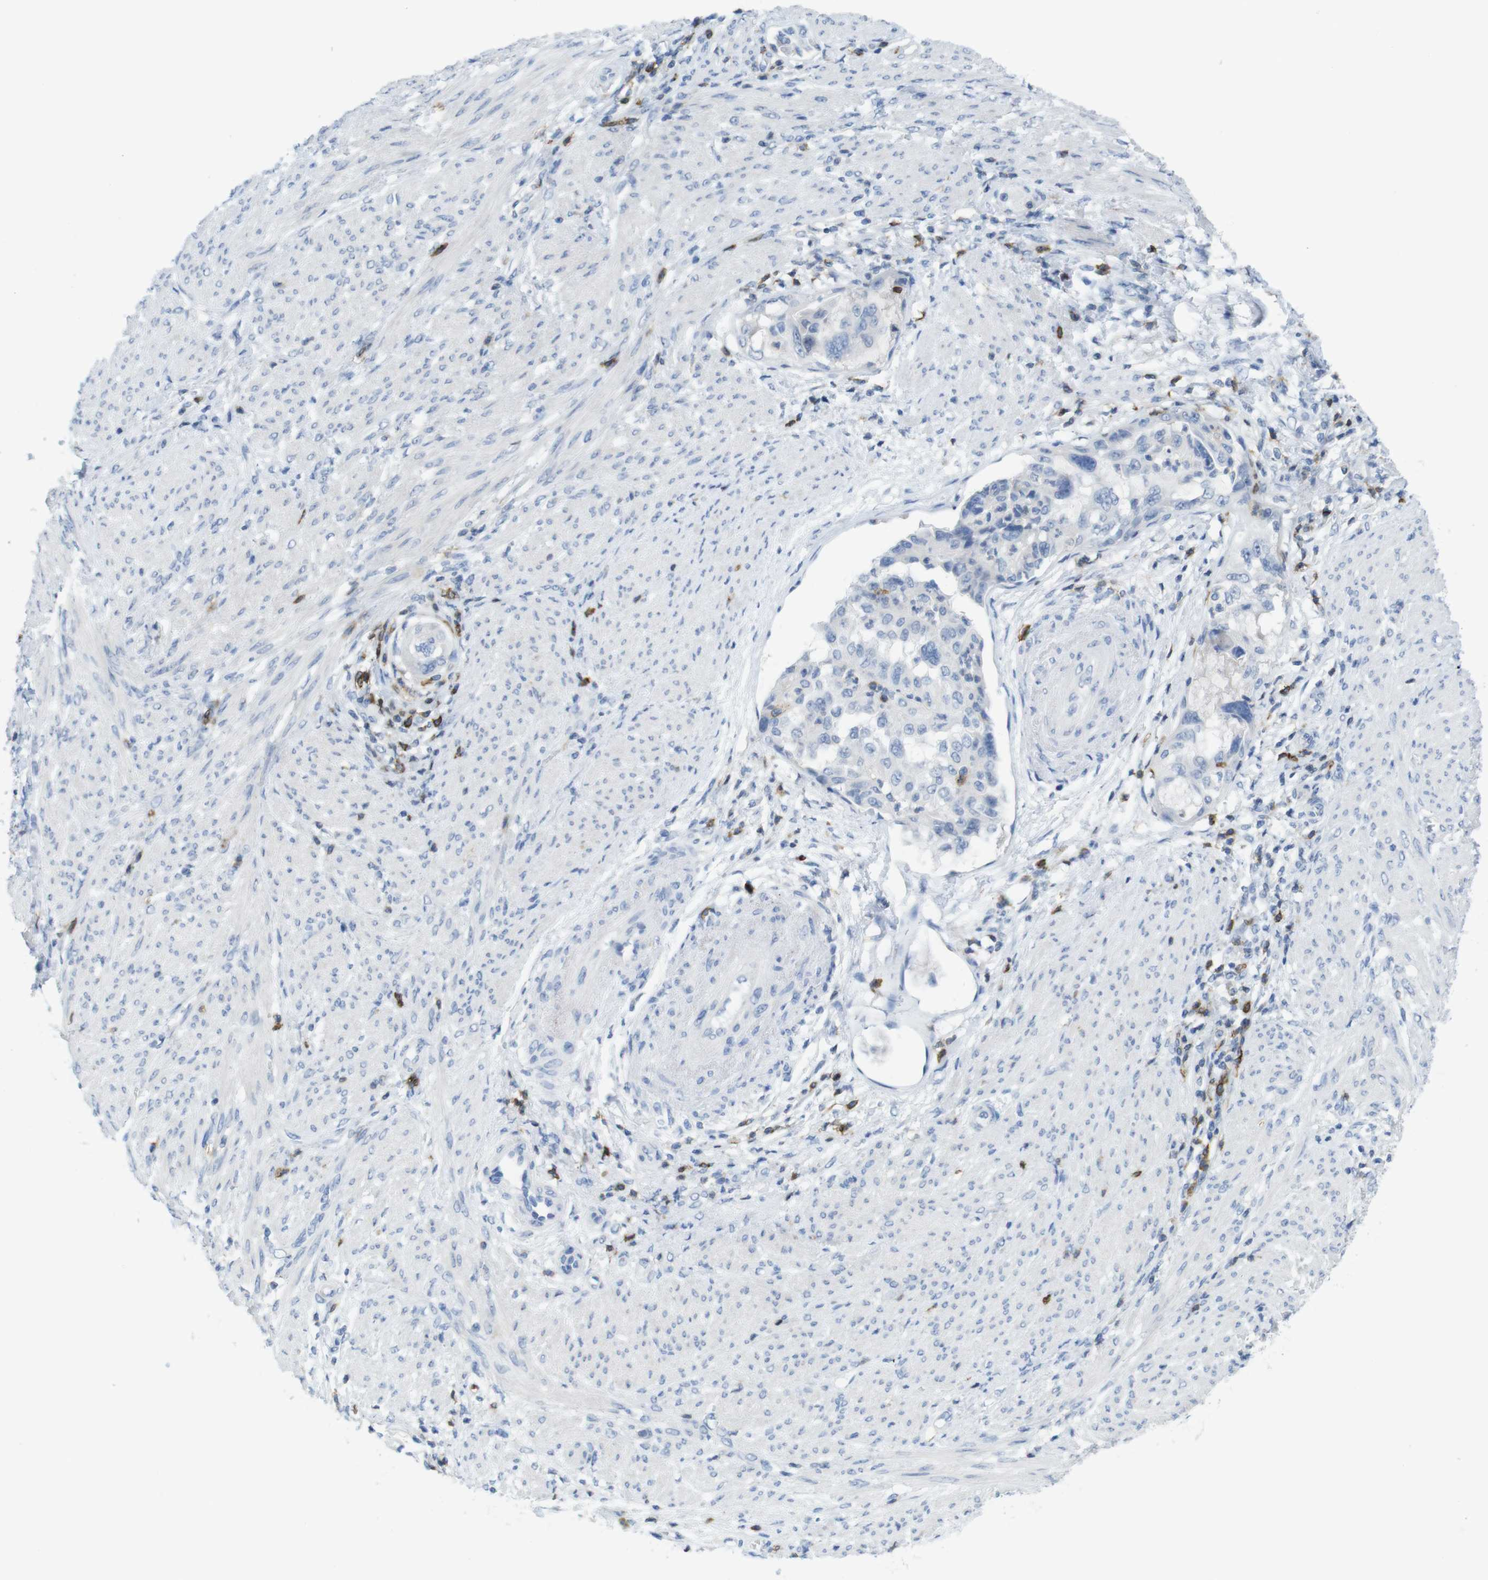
{"staining": {"intensity": "negative", "quantity": "none", "location": "none"}, "tissue": "endometrial cancer", "cell_type": "Tumor cells", "image_type": "cancer", "snomed": [{"axis": "morphology", "description": "Adenocarcinoma, NOS"}, {"axis": "topography", "description": "Endometrium"}], "caption": "Tumor cells show no significant protein staining in endometrial adenocarcinoma.", "gene": "CD5", "patient": {"sex": "female", "age": 85}}